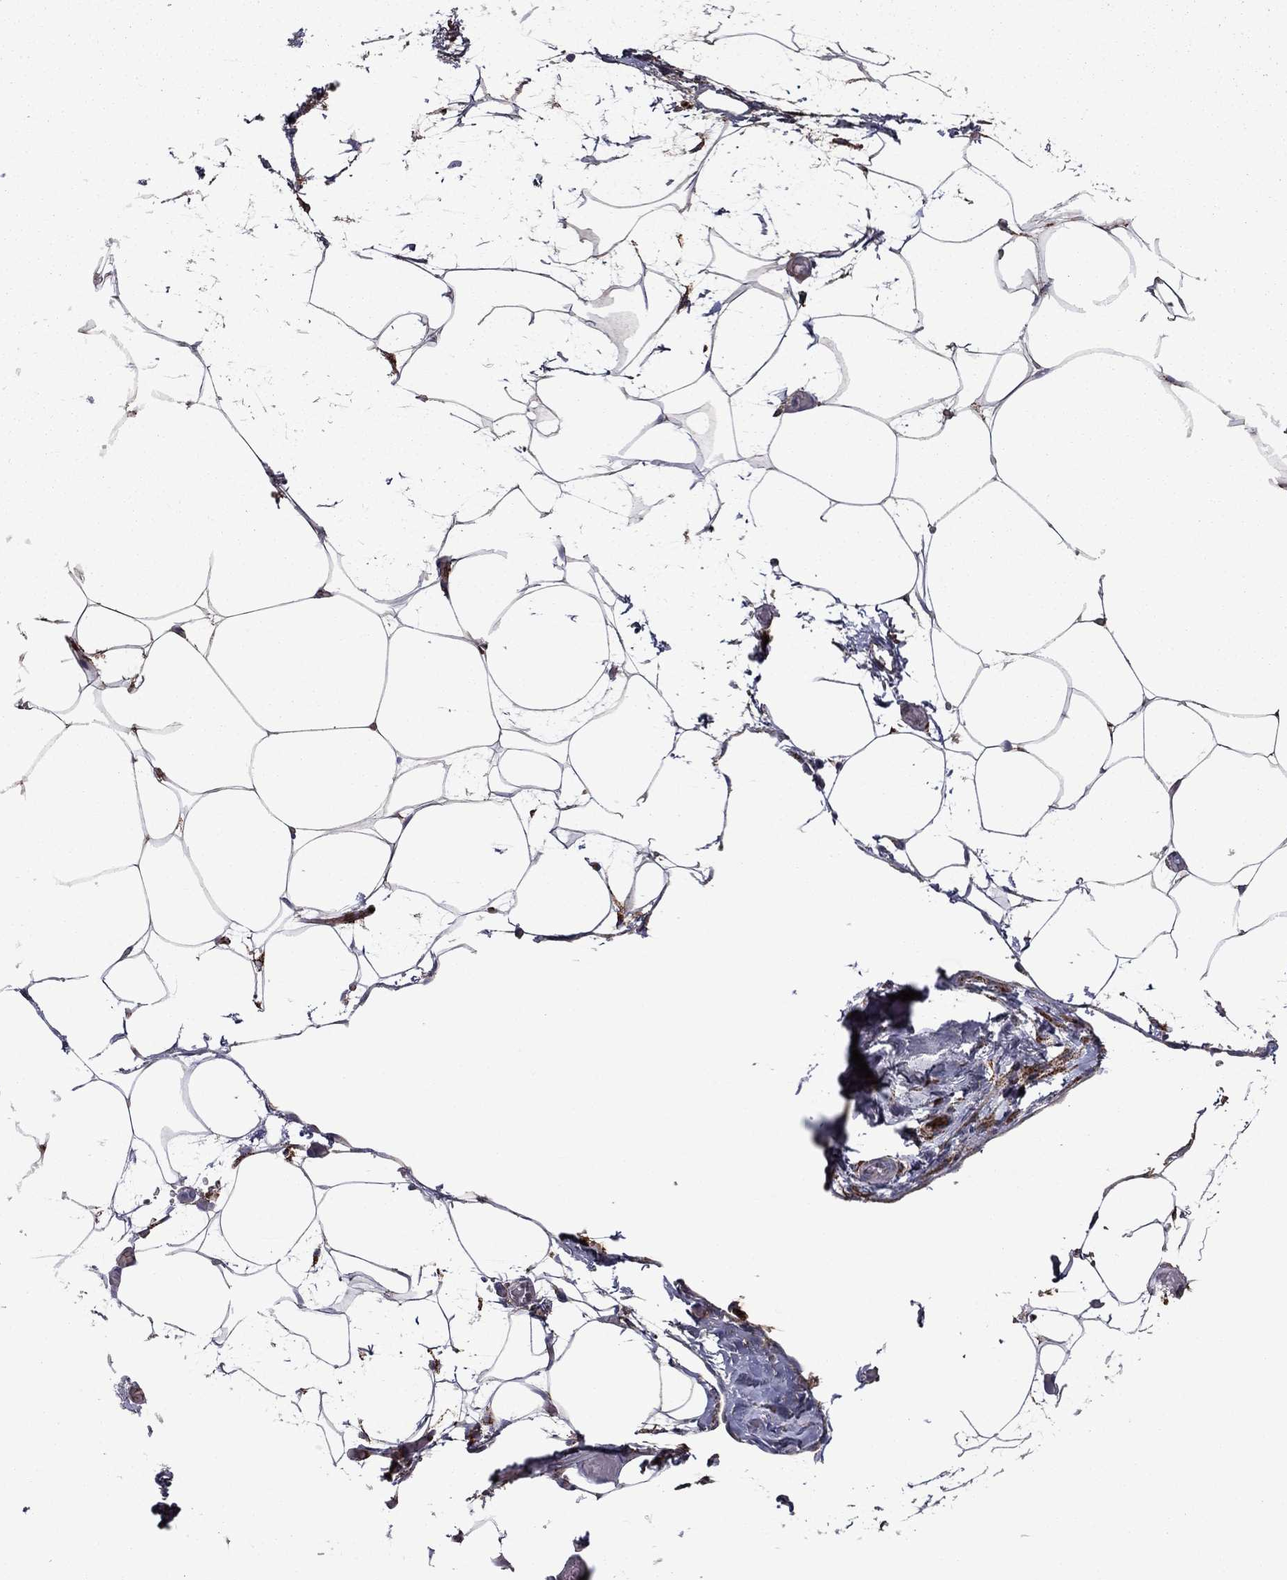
{"staining": {"intensity": "negative", "quantity": "none", "location": "none"}, "tissue": "adipose tissue", "cell_type": "Adipocytes", "image_type": "normal", "snomed": [{"axis": "morphology", "description": "Normal tissue, NOS"}, {"axis": "topography", "description": "Adipose tissue"}], "caption": "This is an immunohistochemistry photomicrograph of normal human adipose tissue. There is no positivity in adipocytes.", "gene": "HPX", "patient": {"sex": "male", "age": 57}}